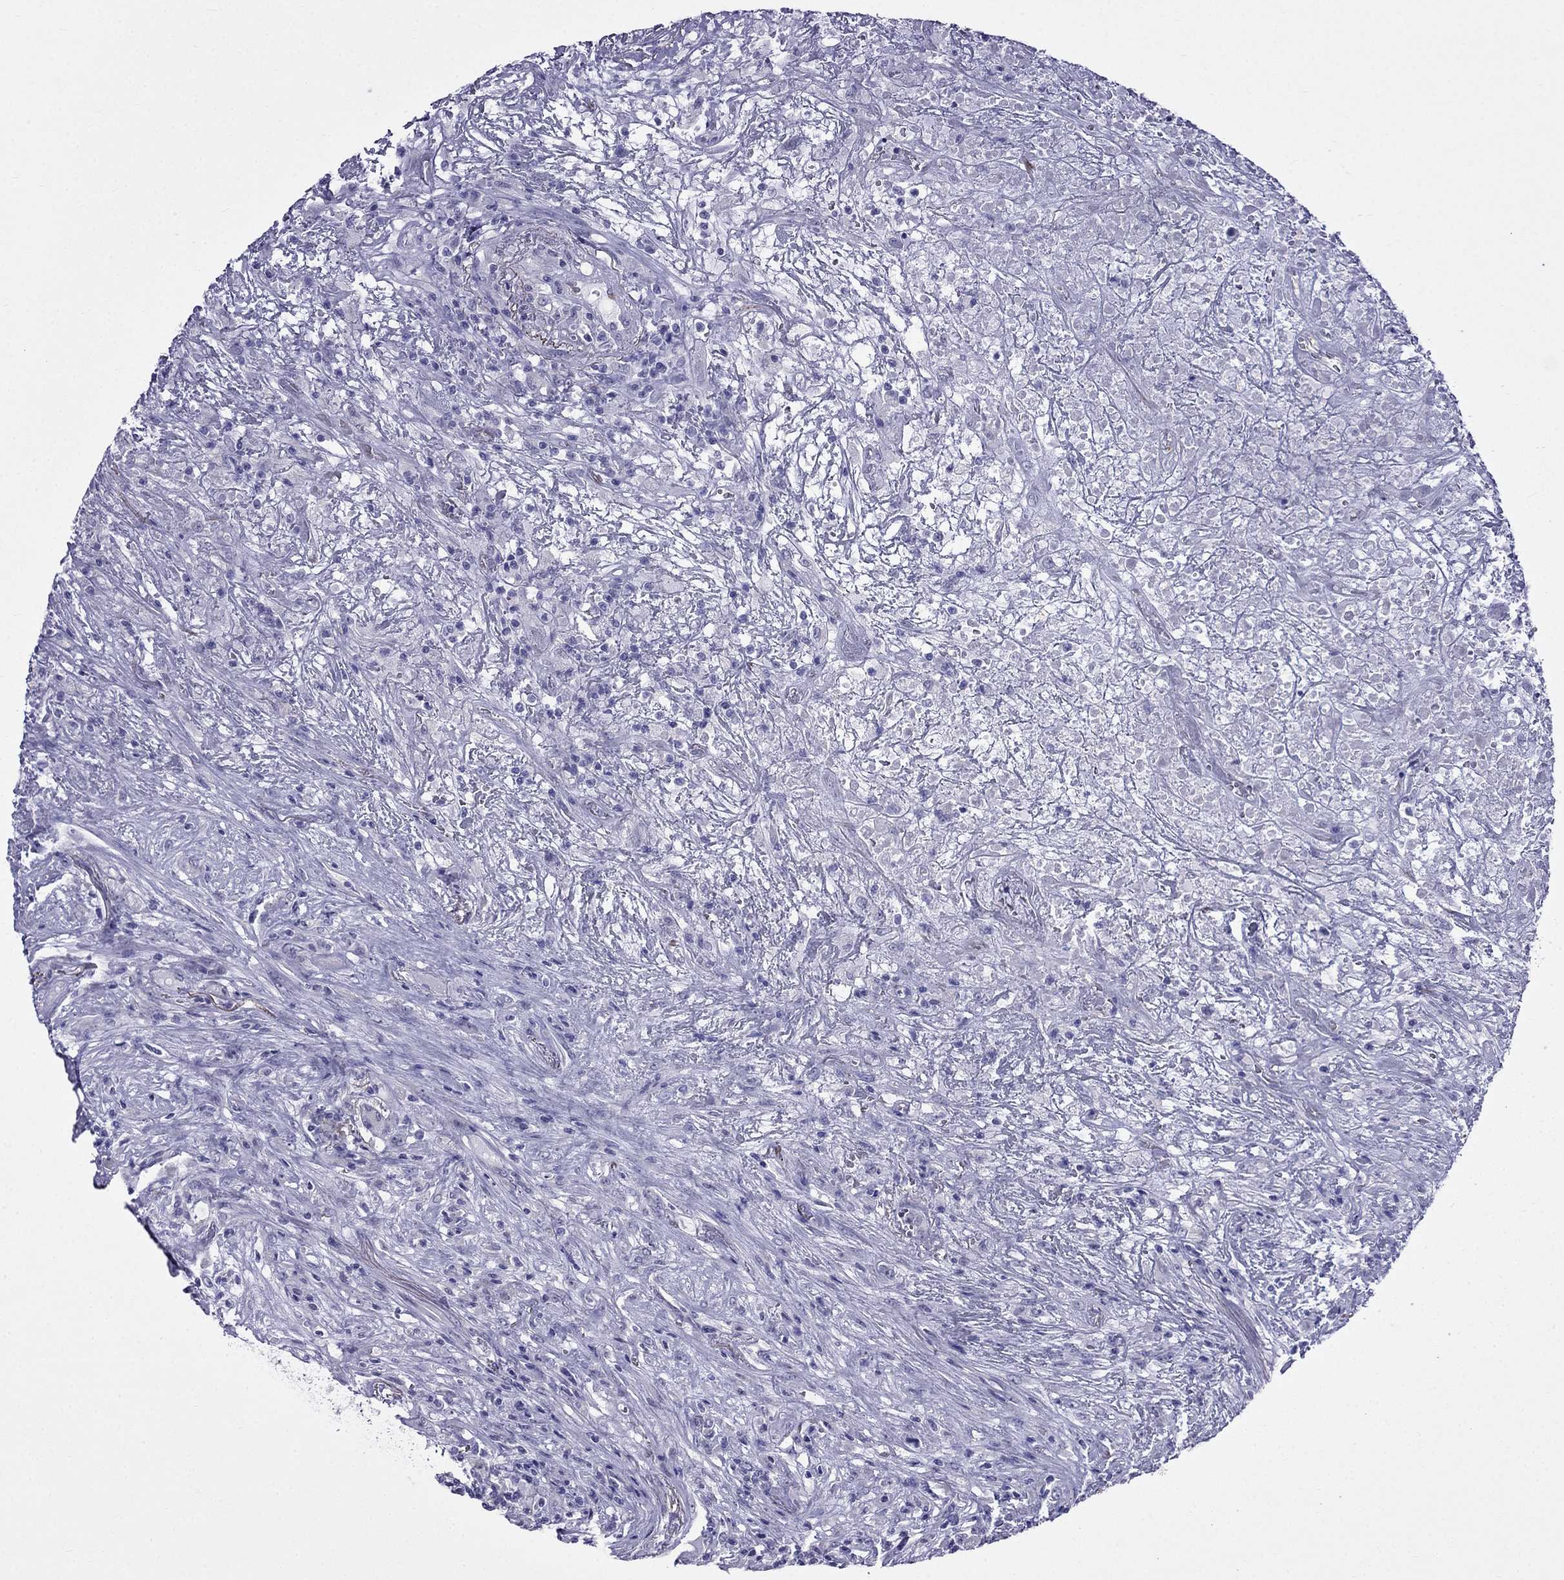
{"staining": {"intensity": "negative", "quantity": "none", "location": "none"}, "tissue": "lymphoma", "cell_type": "Tumor cells", "image_type": "cancer", "snomed": [{"axis": "morphology", "description": "Malignant lymphoma, non-Hodgkin's type, High grade"}, {"axis": "topography", "description": "Lung"}], "caption": "Tumor cells are negative for brown protein staining in lymphoma. (Brightfield microscopy of DAB IHC at high magnification).", "gene": "MGP", "patient": {"sex": "male", "age": 79}}